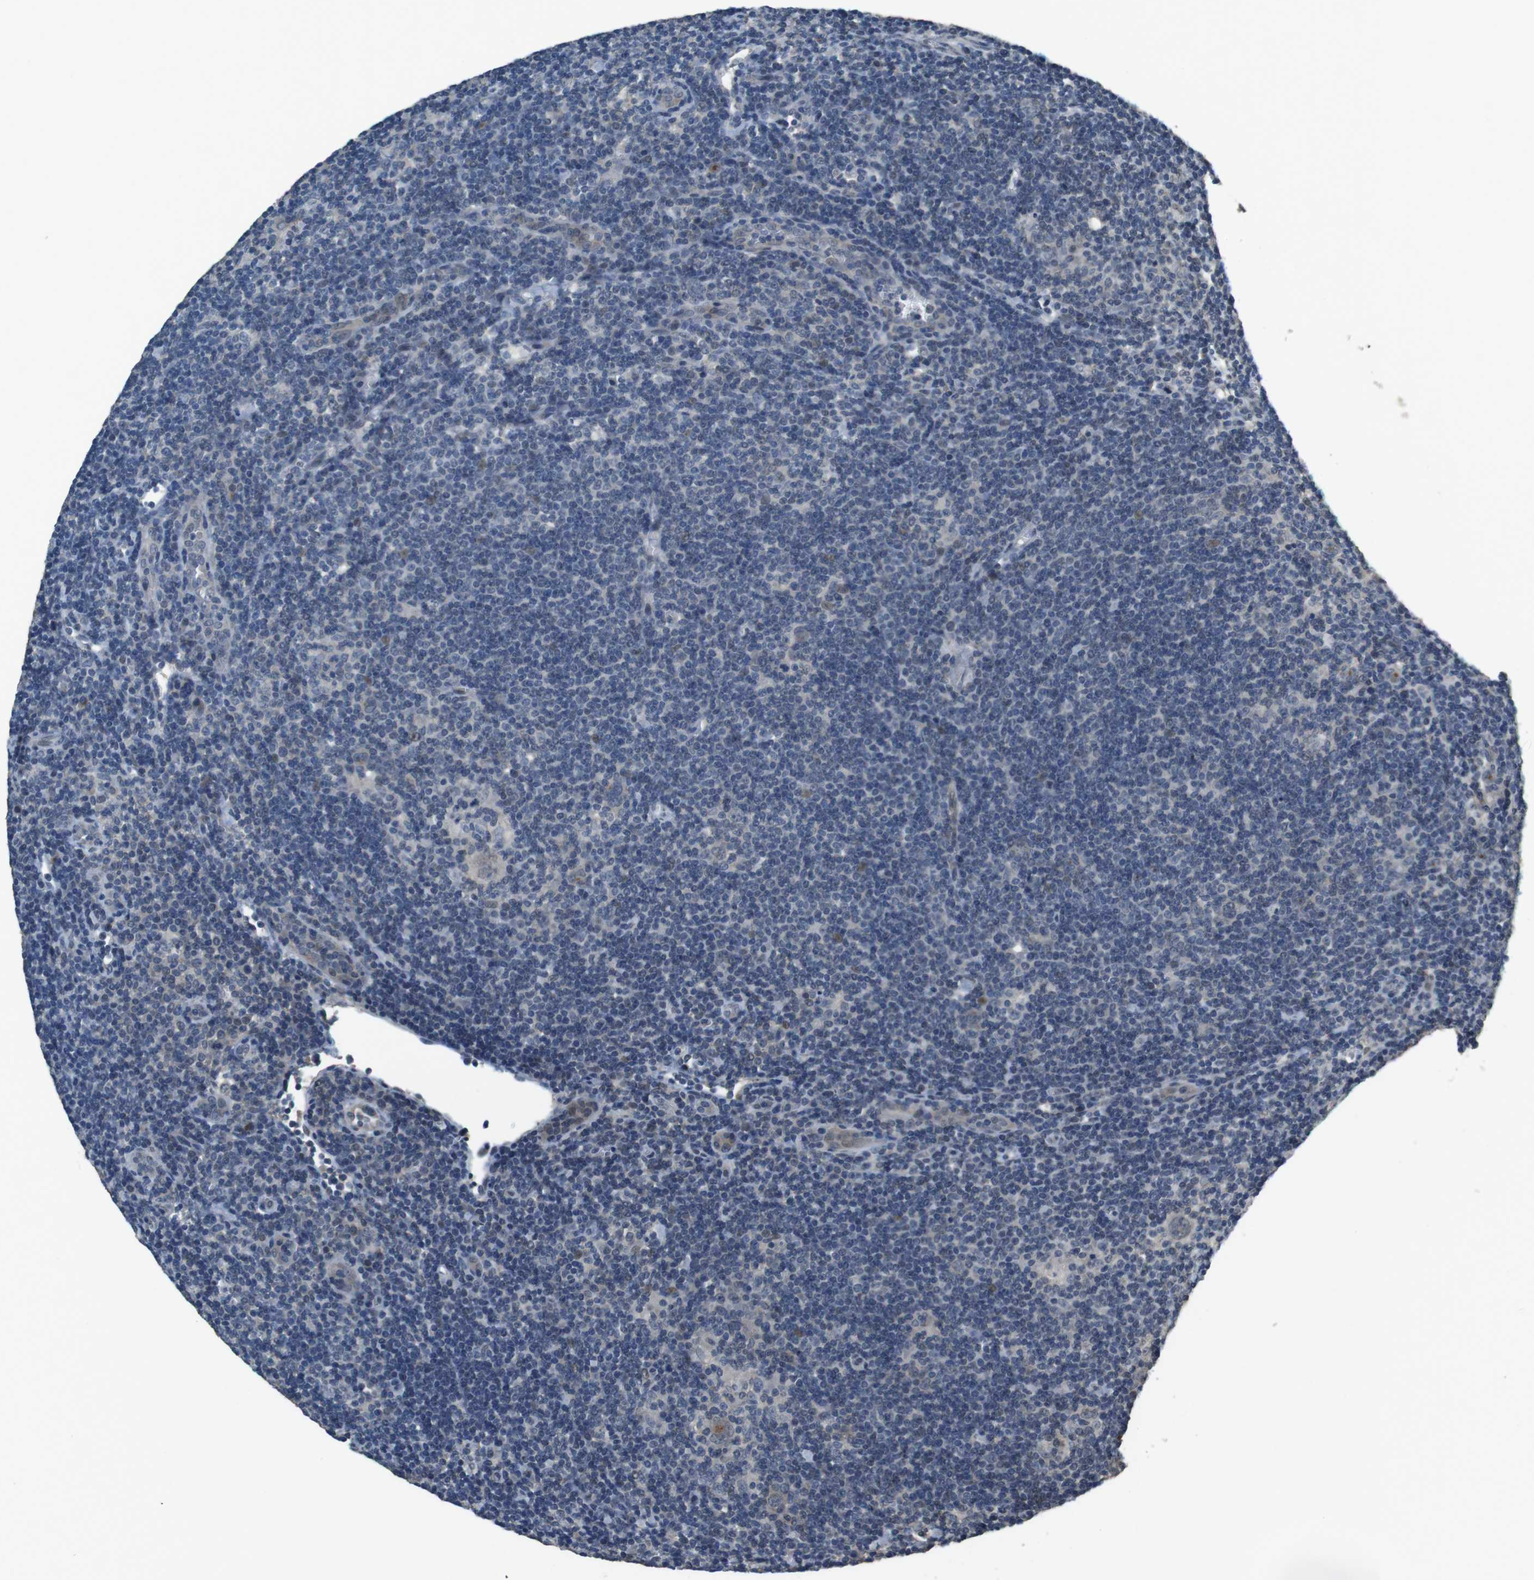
{"staining": {"intensity": "negative", "quantity": "none", "location": "none"}, "tissue": "lymphoma", "cell_type": "Tumor cells", "image_type": "cancer", "snomed": [{"axis": "morphology", "description": "Hodgkin's disease, NOS"}, {"axis": "topography", "description": "Lymph node"}], "caption": "This is a image of immunohistochemistry staining of lymphoma, which shows no positivity in tumor cells.", "gene": "CLDN7", "patient": {"sex": "female", "age": 57}}